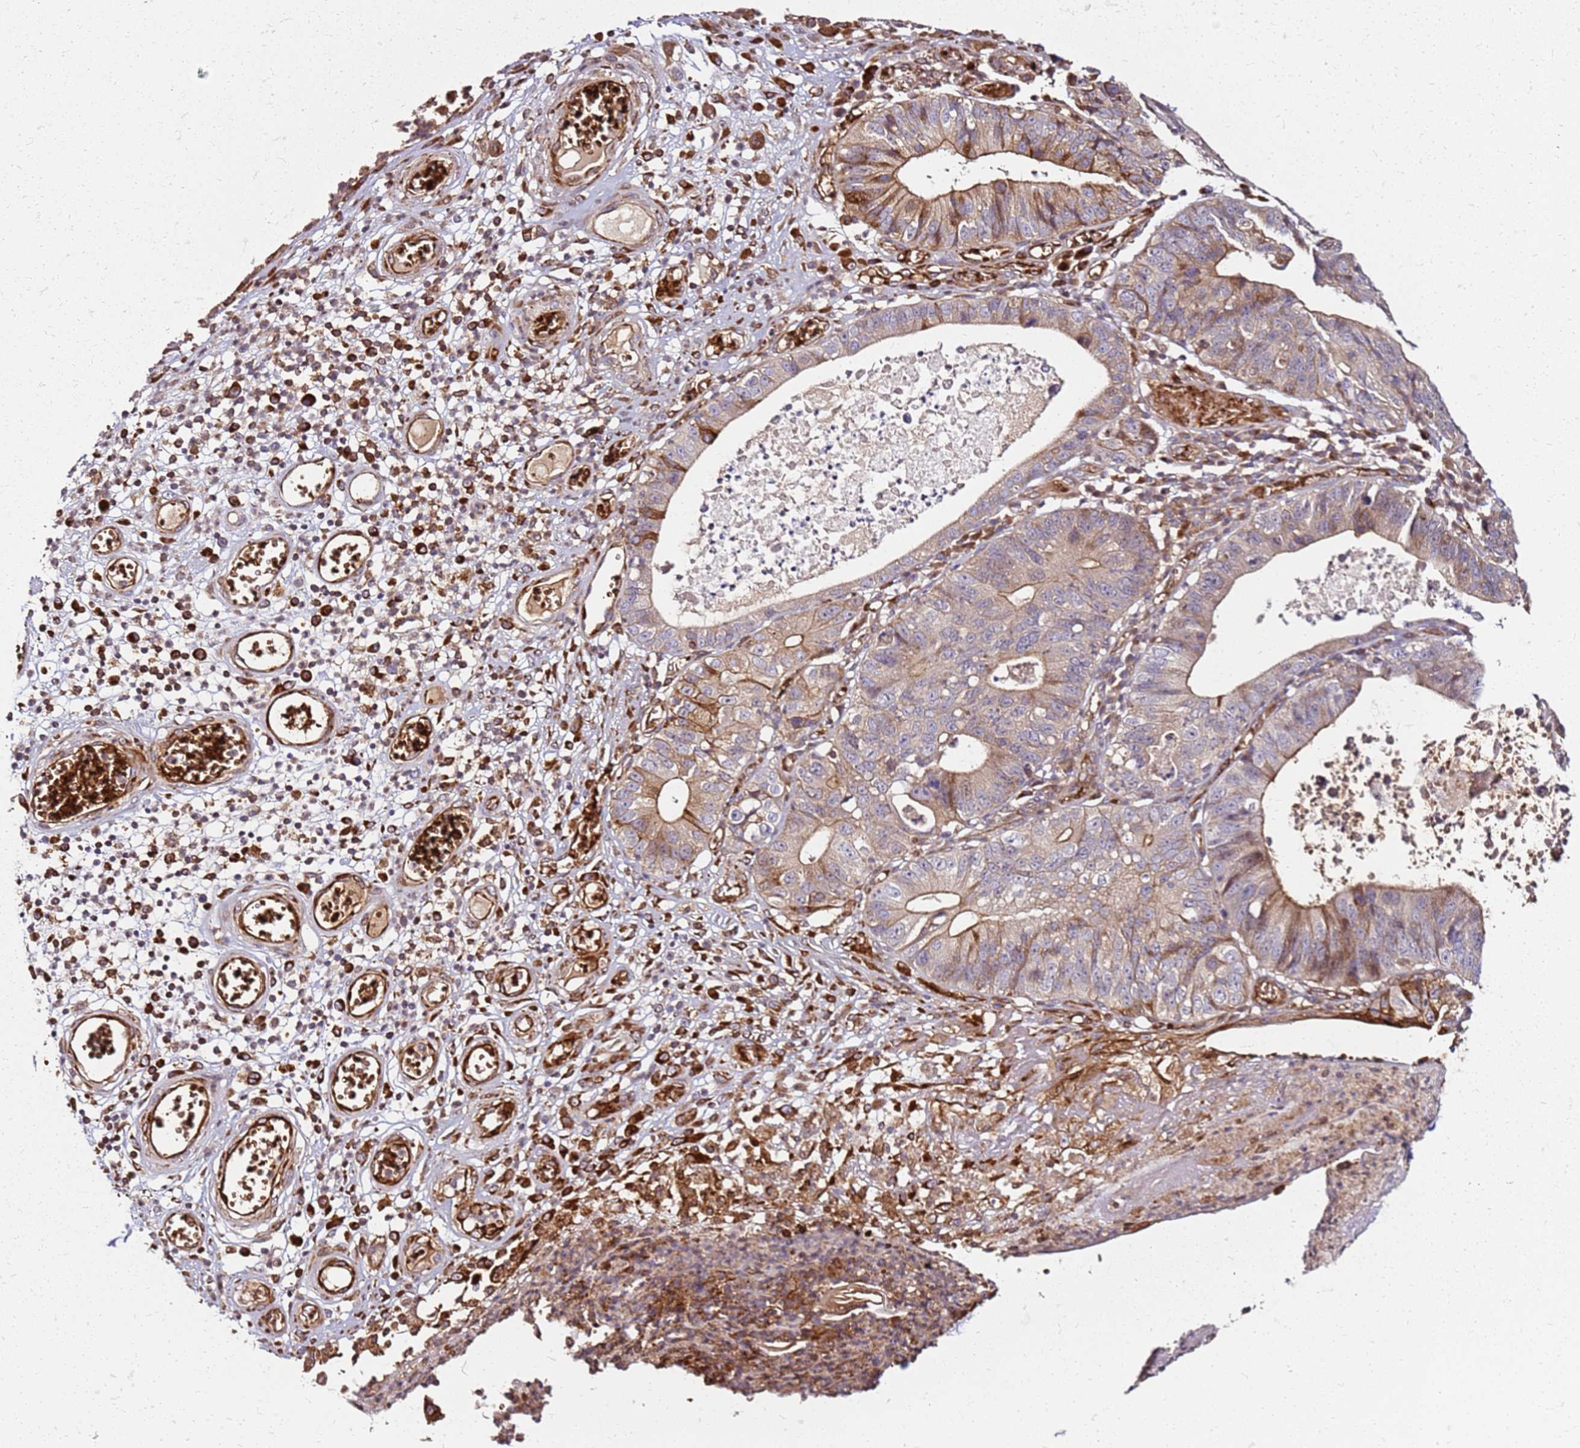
{"staining": {"intensity": "strong", "quantity": "25%-75%", "location": "cytoplasmic/membranous"}, "tissue": "stomach cancer", "cell_type": "Tumor cells", "image_type": "cancer", "snomed": [{"axis": "morphology", "description": "Adenocarcinoma, NOS"}, {"axis": "topography", "description": "Stomach"}], "caption": "Stomach cancer tissue reveals strong cytoplasmic/membranous expression in about 25%-75% of tumor cells", "gene": "RNF11", "patient": {"sex": "male", "age": 59}}